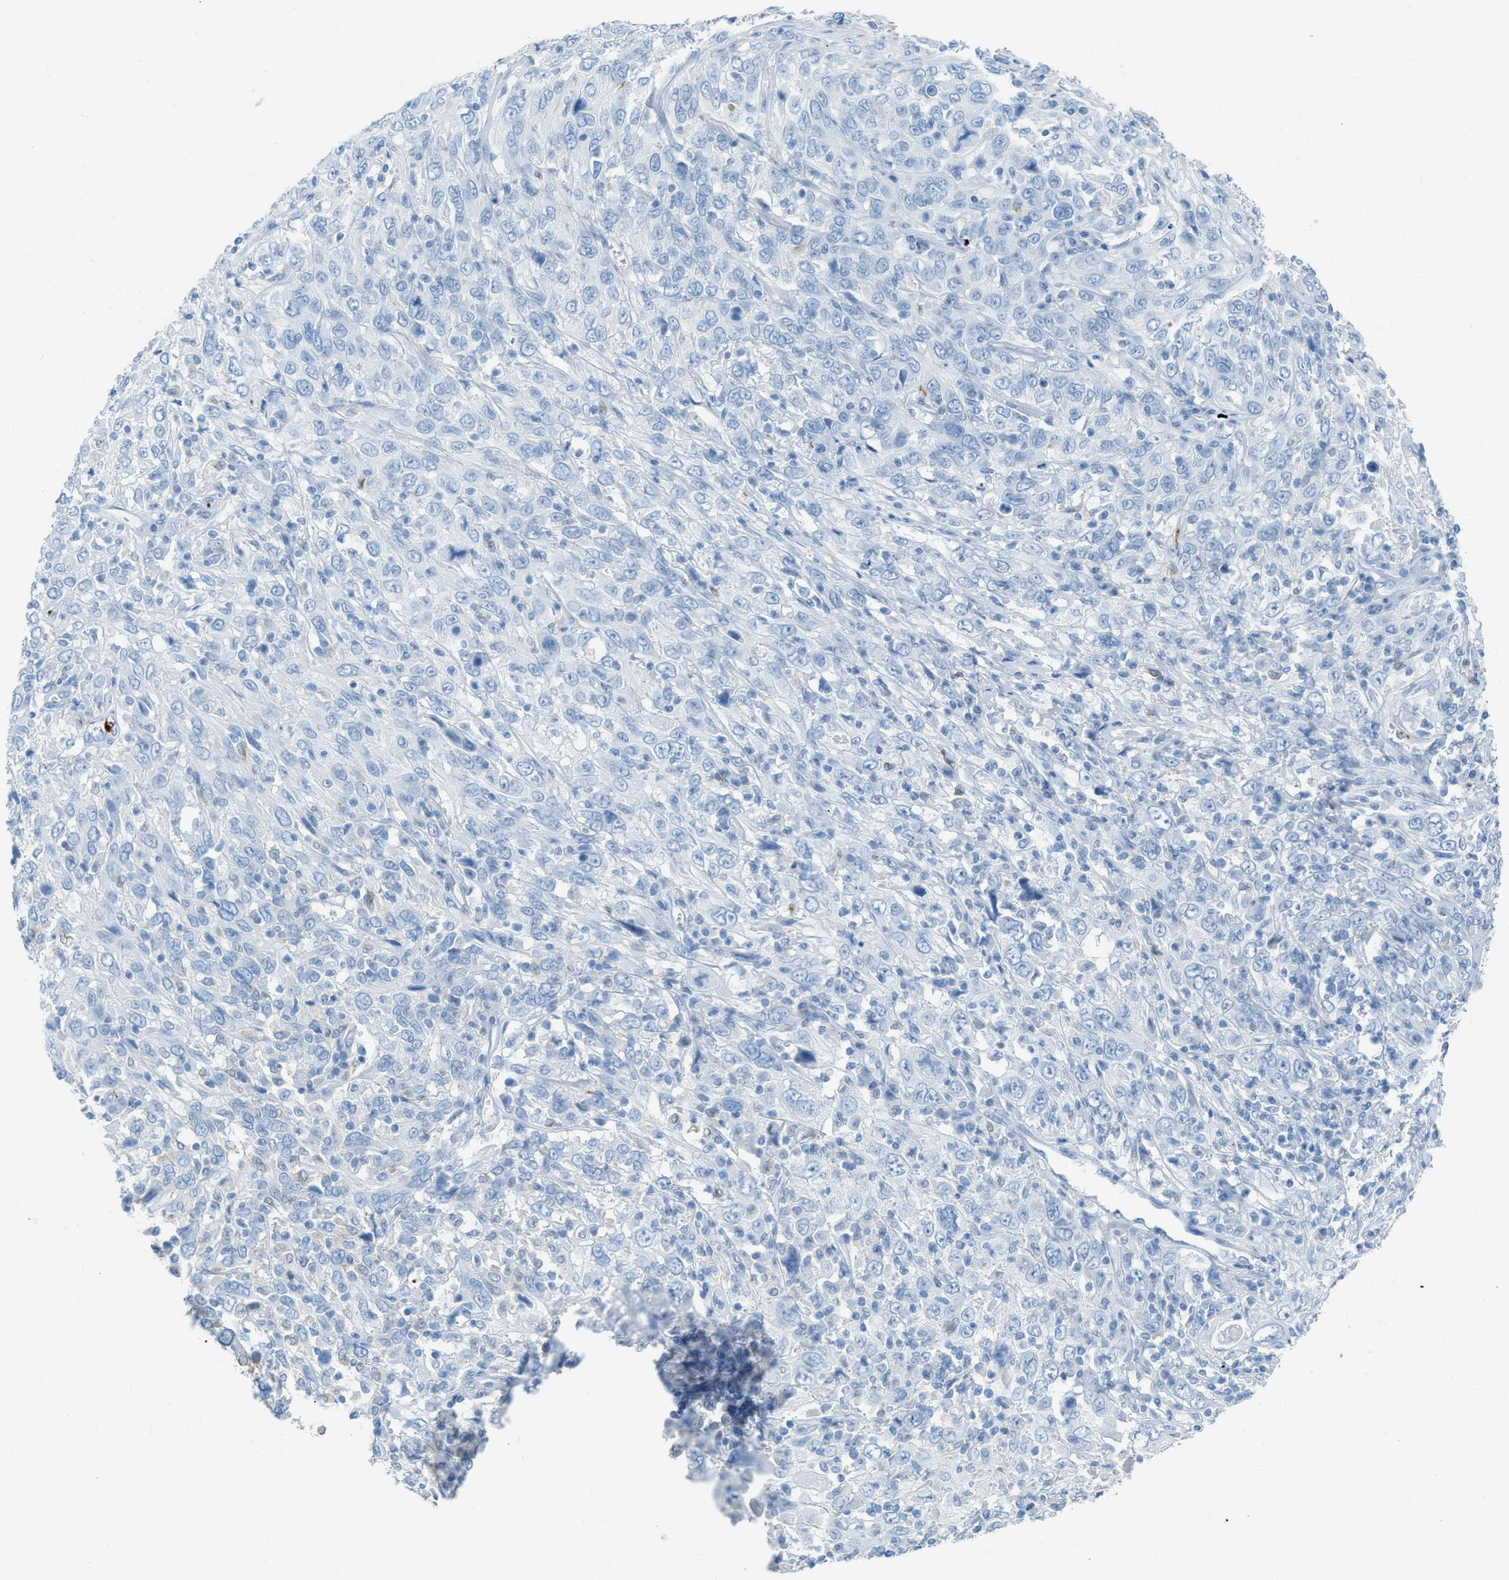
{"staining": {"intensity": "negative", "quantity": "none", "location": "none"}, "tissue": "cervical cancer", "cell_type": "Tumor cells", "image_type": "cancer", "snomed": [{"axis": "morphology", "description": "Squamous cell carcinoma, NOS"}, {"axis": "topography", "description": "Cervix"}], "caption": "IHC micrograph of neoplastic tissue: human cervical cancer stained with DAB shows no significant protein expression in tumor cells.", "gene": "FAIM2", "patient": {"sex": "female", "age": 46}}